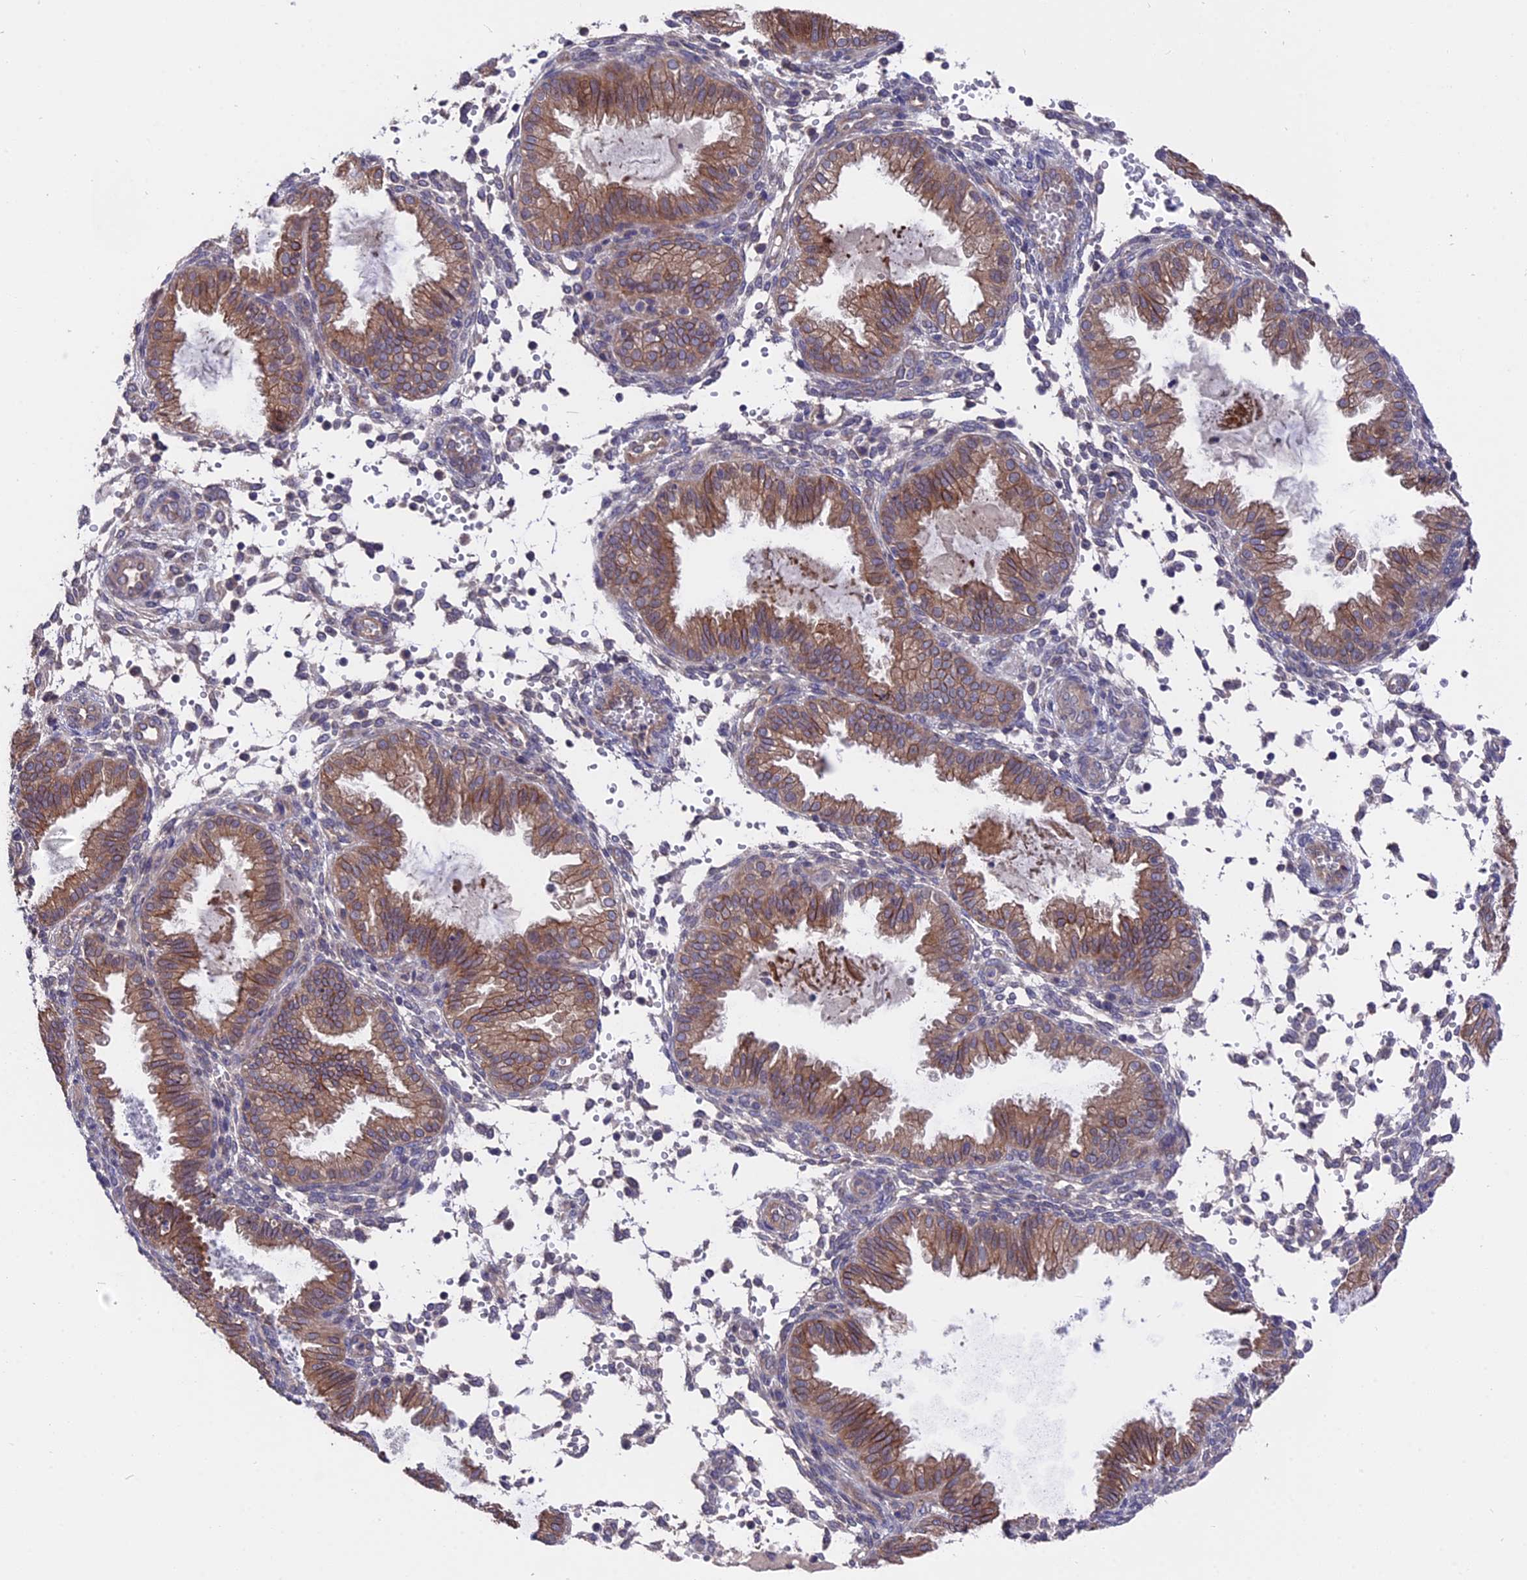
{"staining": {"intensity": "negative", "quantity": "none", "location": "none"}, "tissue": "endometrium", "cell_type": "Cells in endometrial stroma", "image_type": "normal", "snomed": [{"axis": "morphology", "description": "Normal tissue, NOS"}, {"axis": "topography", "description": "Endometrium"}], "caption": "Cells in endometrial stroma are negative for brown protein staining in normal endometrium. The staining was performed using DAB (3,3'-diaminobenzidine) to visualize the protein expression in brown, while the nuclei were stained in blue with hematoxylin (Magnification: 20x).", "gene": "ZCCHC2", "patient": {"sex": "female", "age": 33}}